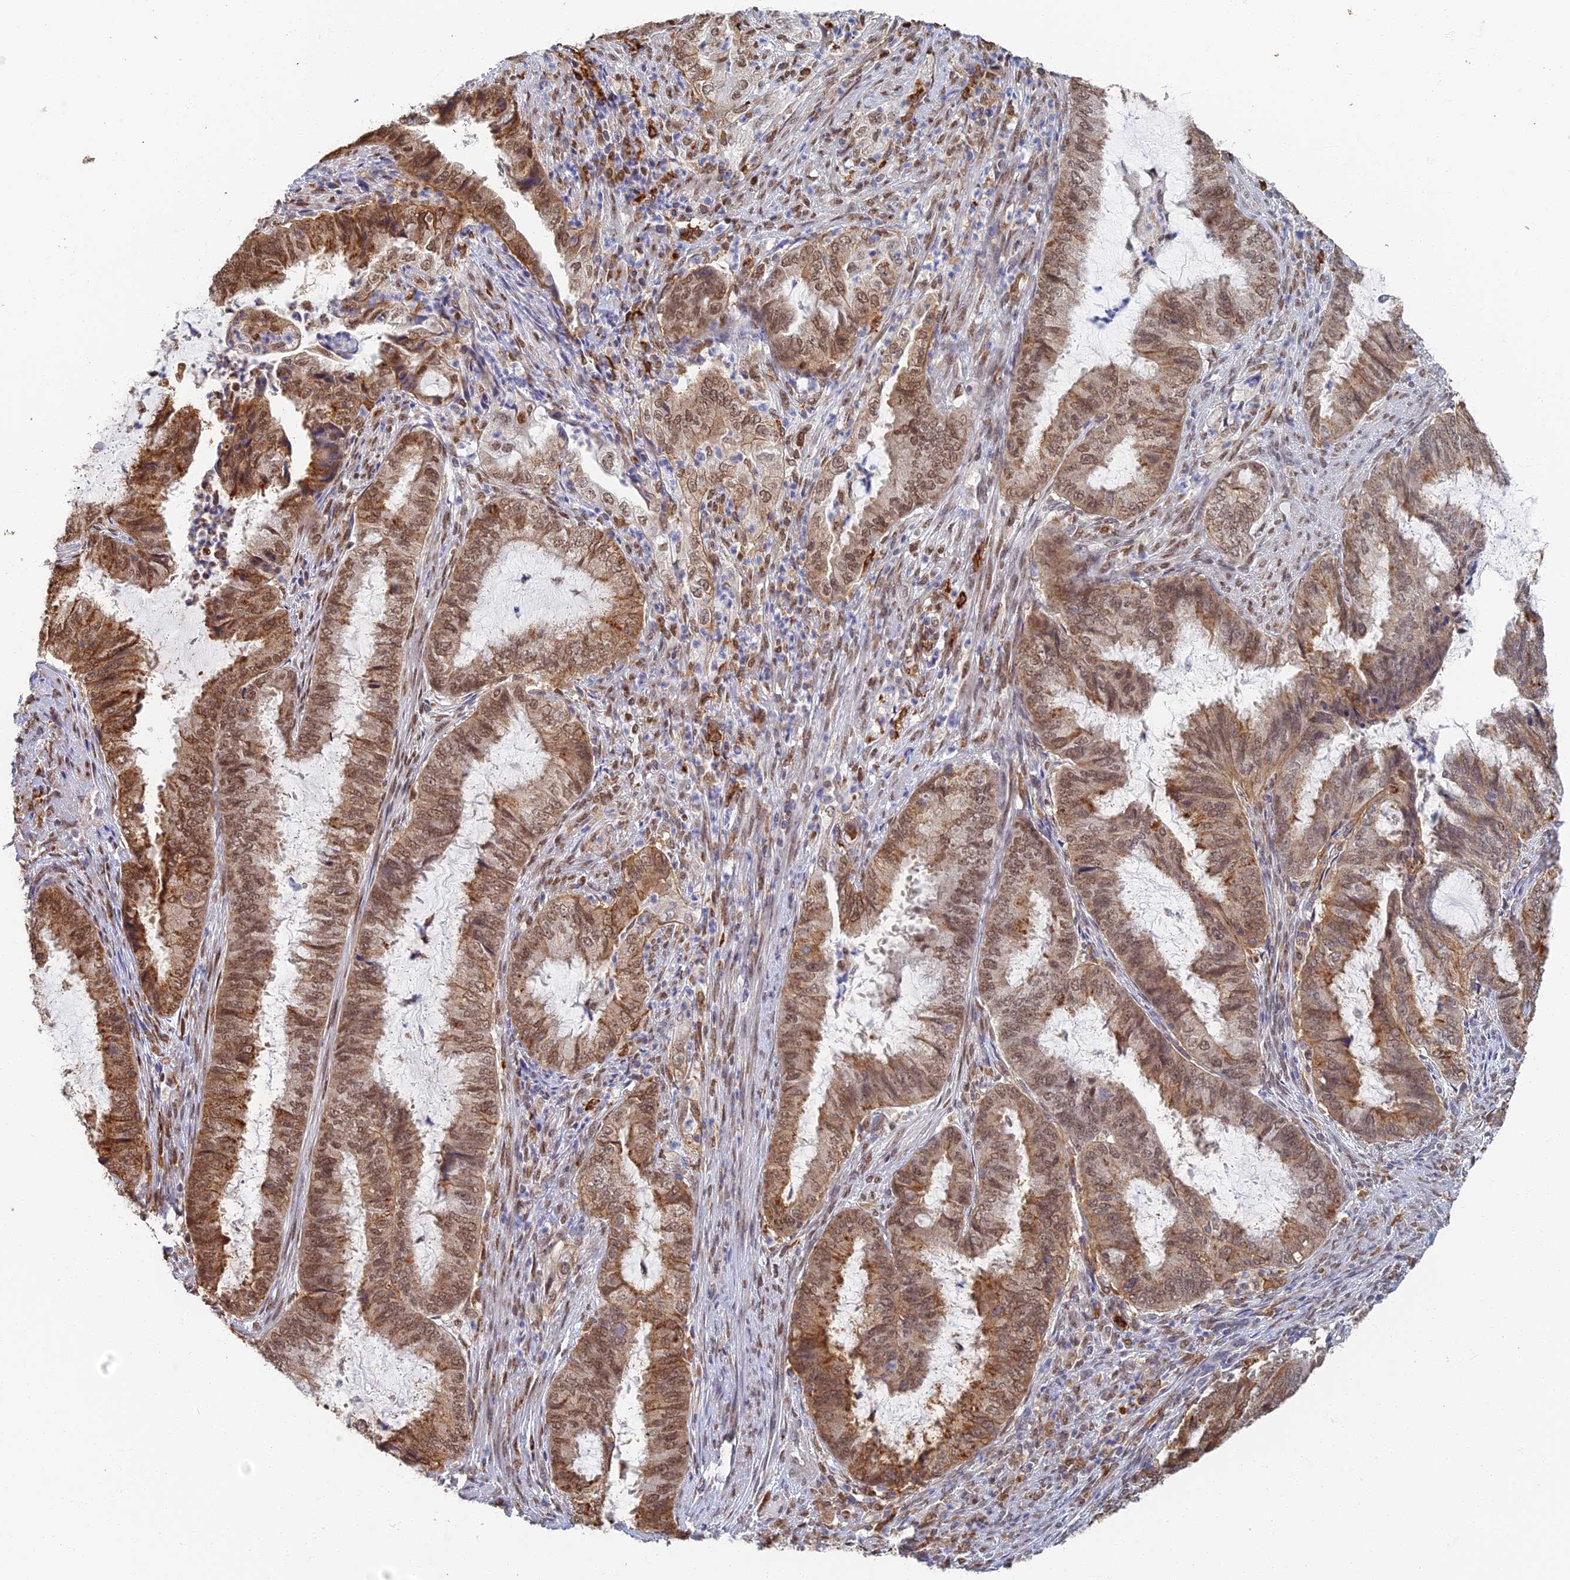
{"staining": {"intensity": "moderate", "quantity": ">75%", "location": "cytoplasmic/membranous,nuclear"}, "tissue": "endometrial cancer", "cell_type": "Tumor cells", "image_type": "cancer", "snomed": [{"axis": "morphology", "description": "Adenocarcinoma, NOS"}, {"axis": "topography", "description": "Endometrium"}], "caption": "High-magnification brightfield microscopy of endometrial cancer stained with DAB (brown) and counterstained with hematoxylin (blue). tumor cells exhibit moderate cytoplasmic/membranous and nuclear positivity is identified in about>75% of cells.", "gene": "GPATCH1", "patient": {"sex": "female", "age": 51}}